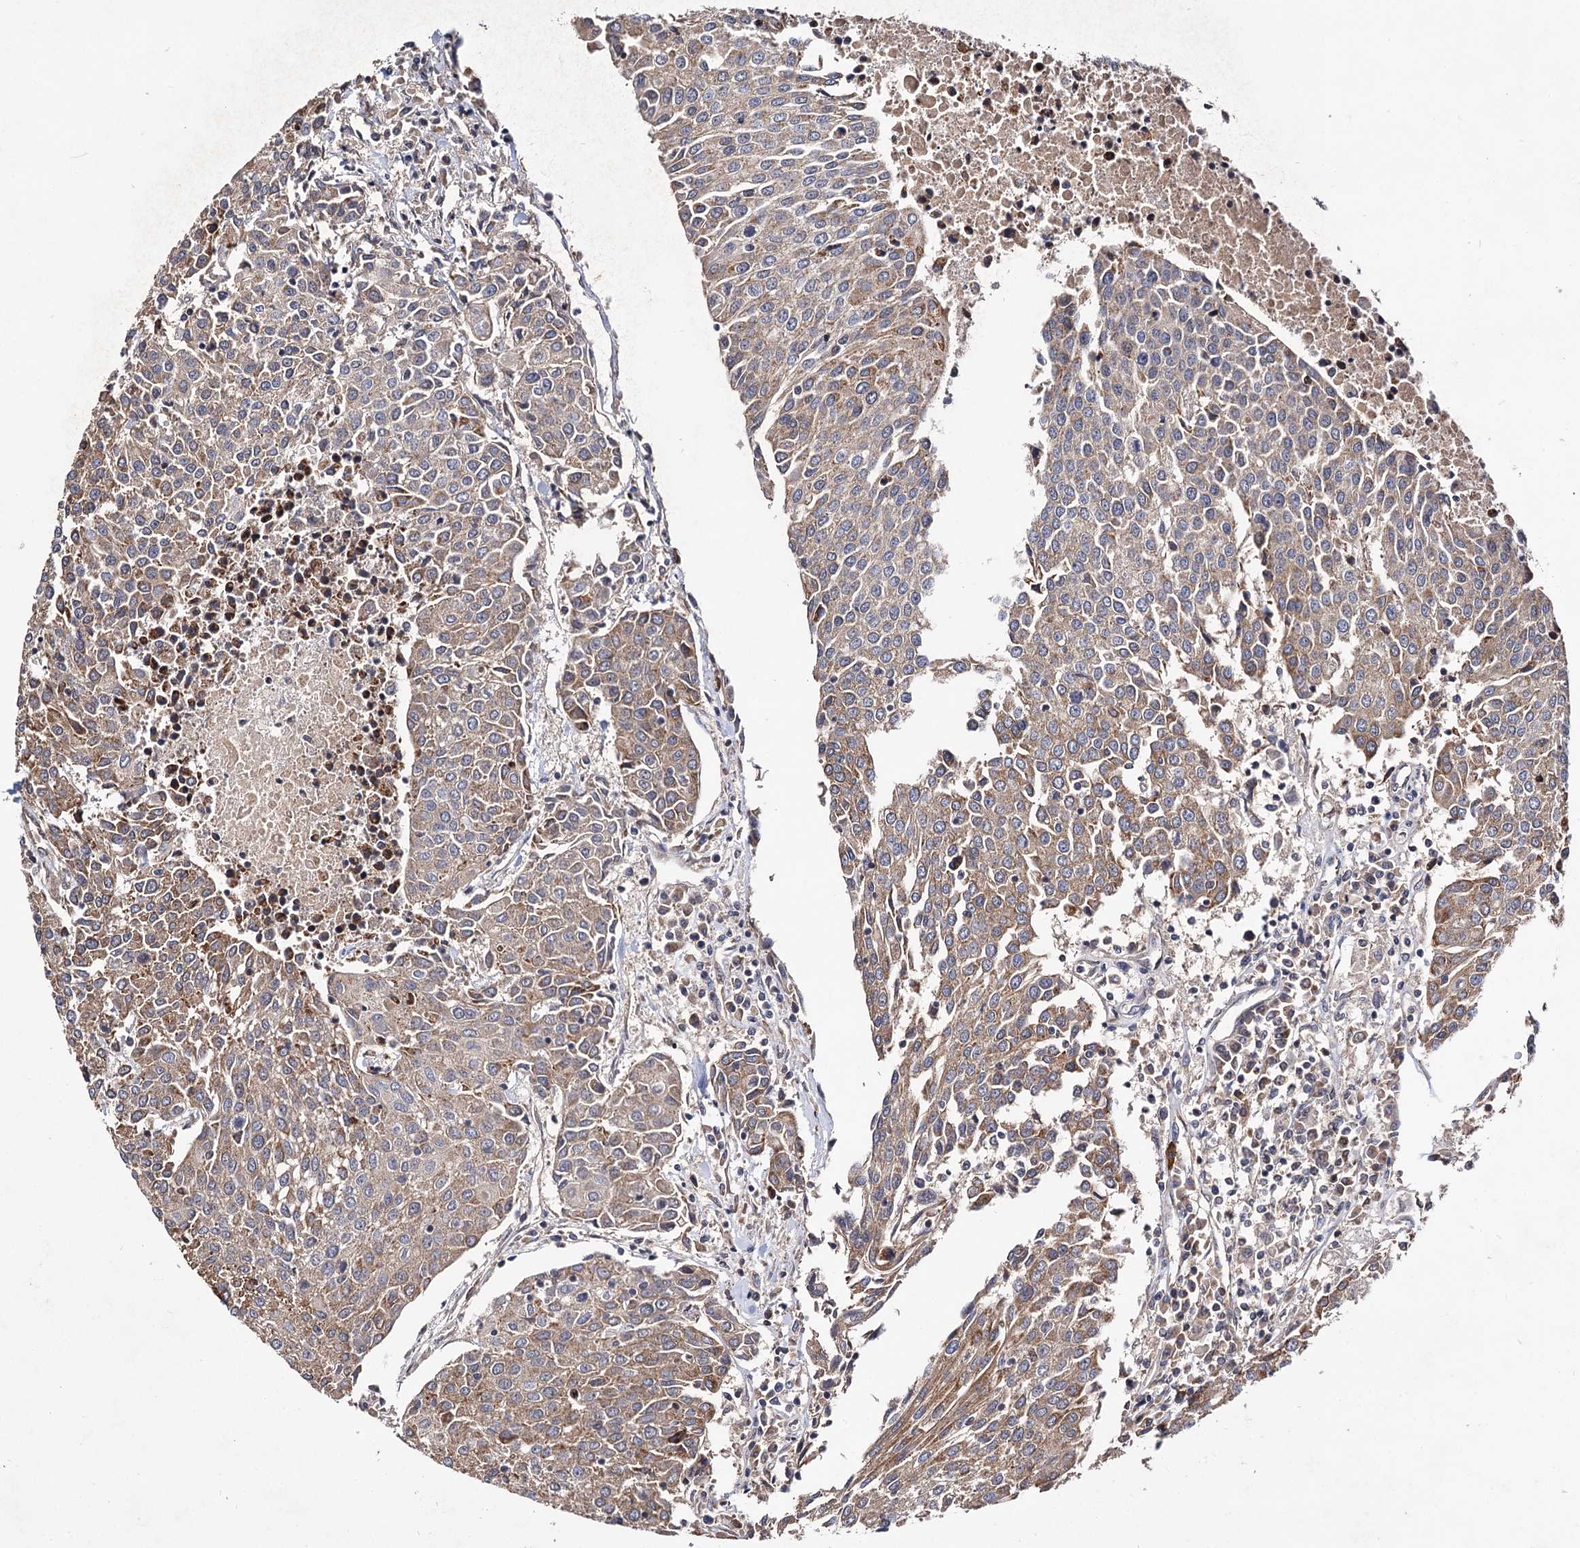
{"staining": {"intensity": "weak", "quantity": "25%-75%", "location": "cytoplasmic/membranous"}, "tissue": "urothelial cancer", "cell_type": "Tumor cells", "image_type": "cancer", "snomed": [{"axis": "morphology", "description": "Urothelial carcinoma, High grade"}, {"axis": "topography", "description": "Urinary bladder"}], "caption": "Urothelial cancer stained with DAB (3,3'-diaminobenzidine) IHC demonstrates low levels of weak cytoplasmic/membranous staining in approximately 25%-75% of tumor cells.", "gene": "CEP76", "patient": {"sex": "female", "age": 85}}